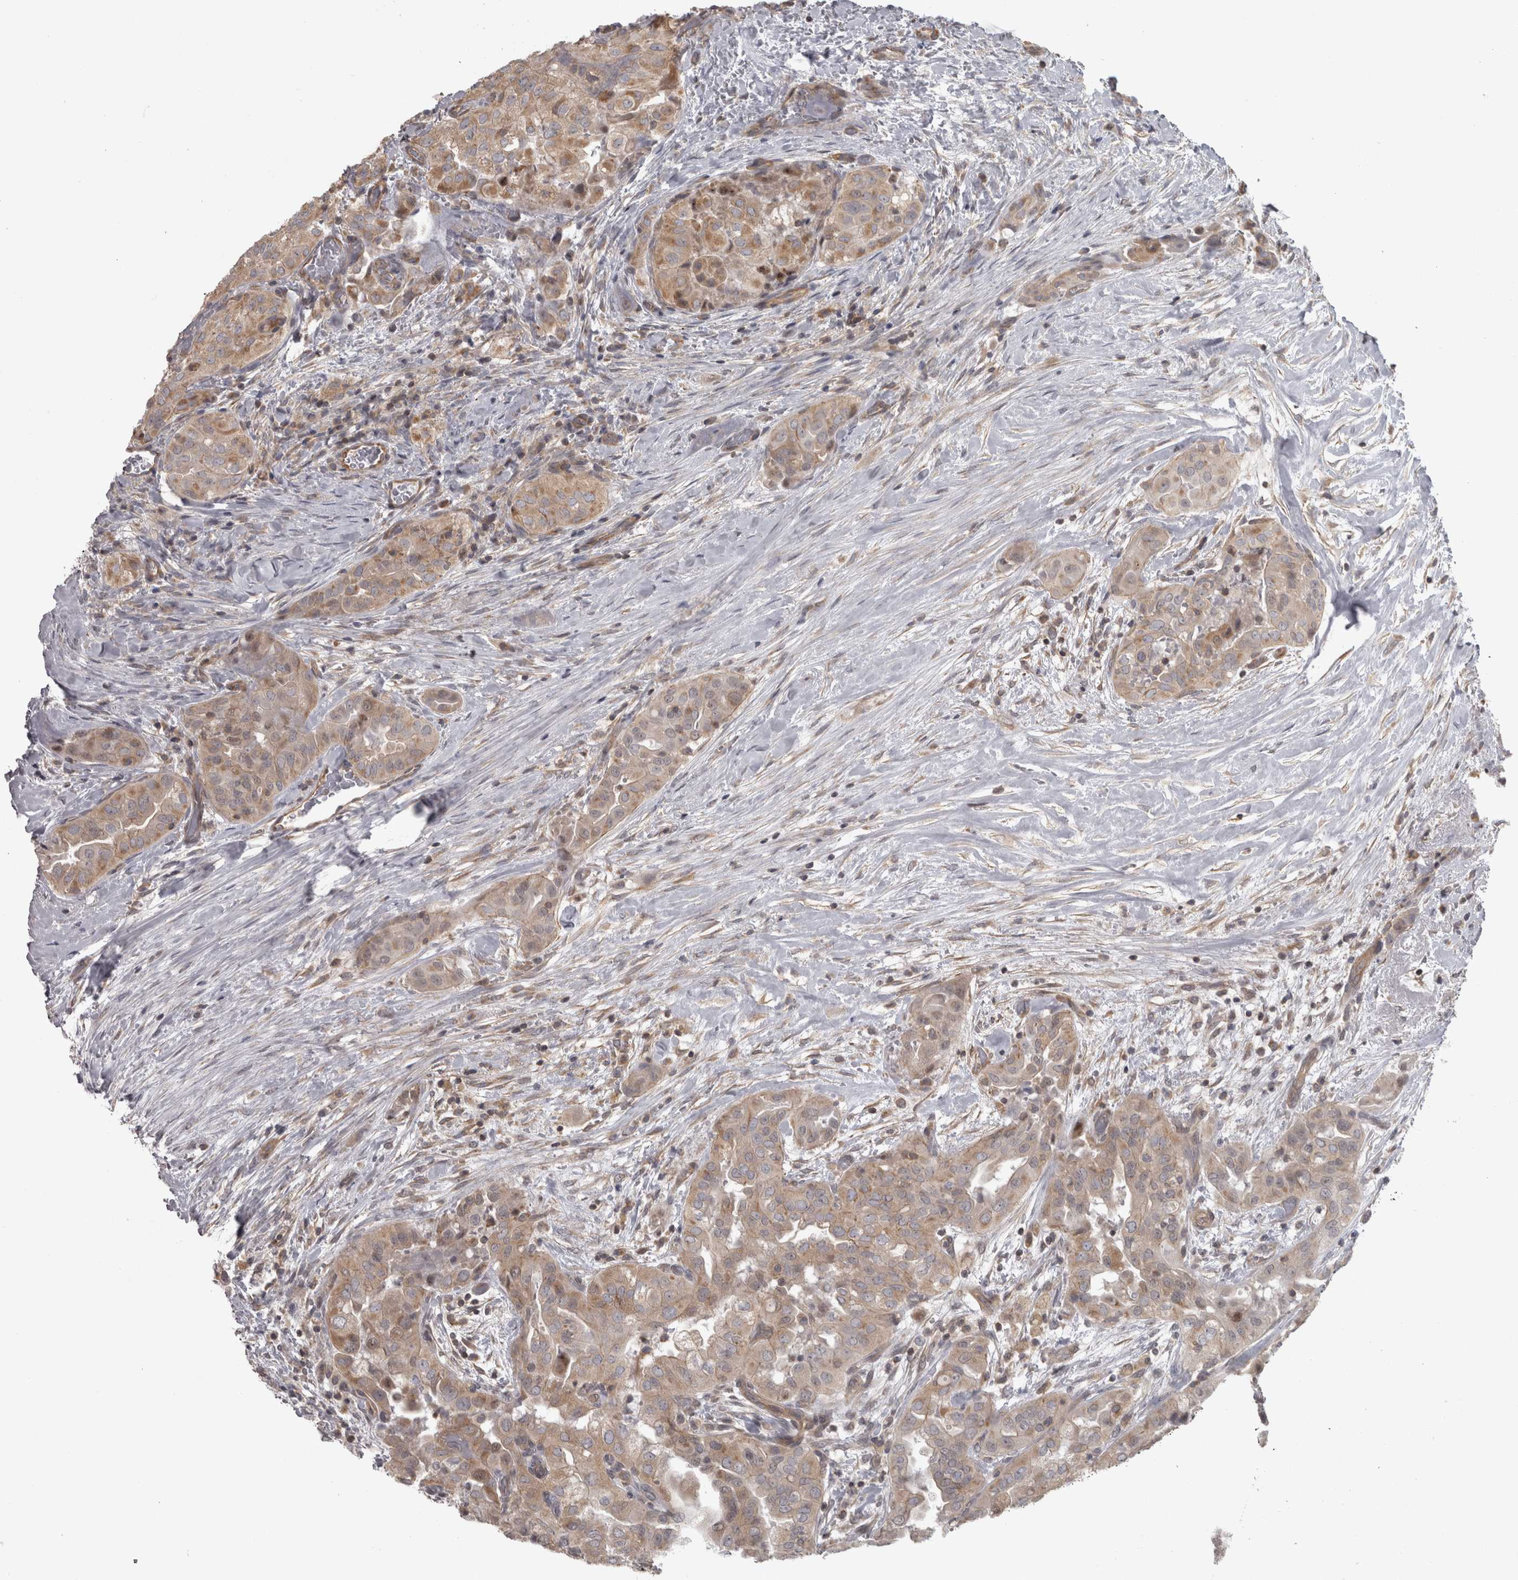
{"staining": {"intensity": "weak", "quantity": ">75%", "location": "cytoplasmic/membranous"}, "tissue": "thyroid cancer", "cell_type": "Tumor cells", "image_type": "cancer", "snomed": [{"axis": "morphology", "description": "Papillary adenocarcinoma, NOS"}, {"axis": "topography", "description": "Thyroid gland"}], "caption": "Tumor cells exhibit weak cytoplasmic/membranous staining in about >75% of cells in thyroid papillary adenocarcinoma. (IHC, brightfield microscopy, high magnification).", "gene": "PPP1R12B", "patient": {"sex": "female", "age": 59}}